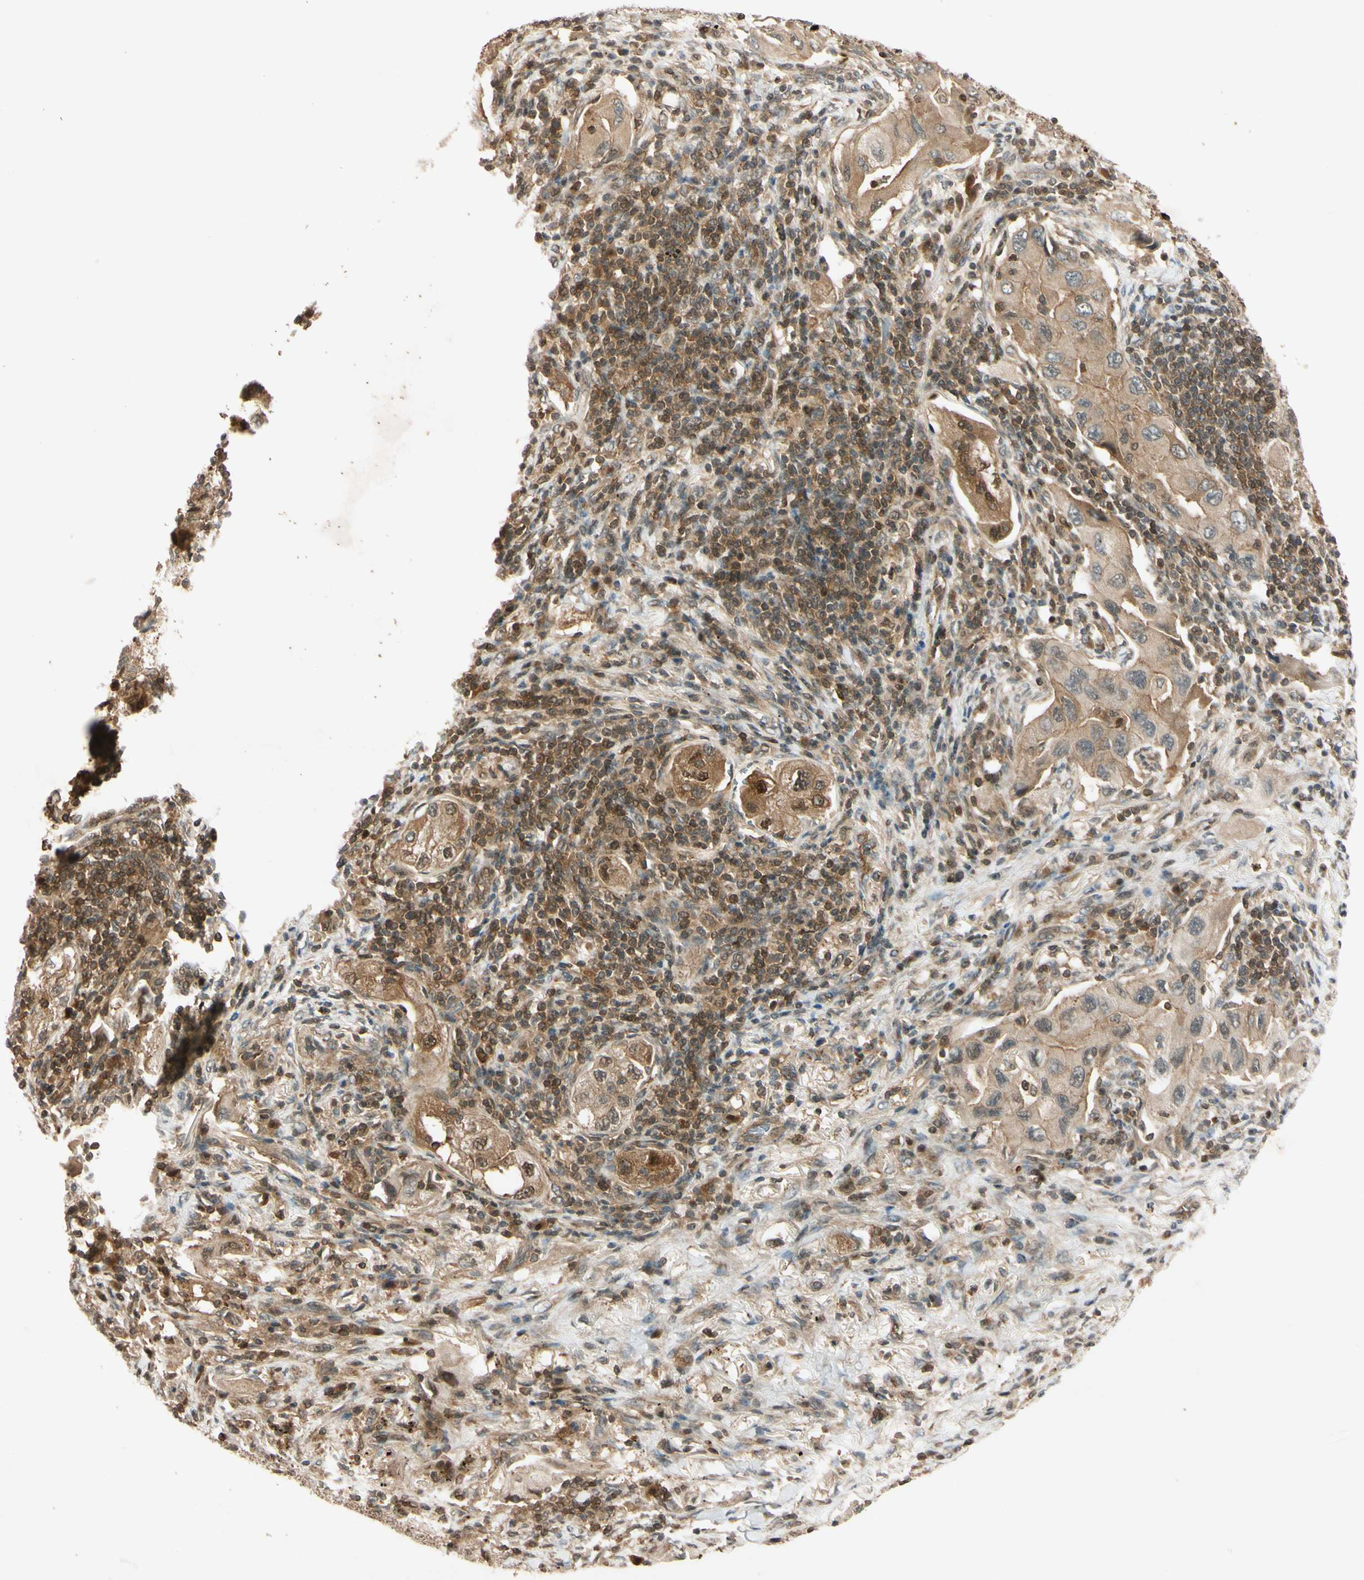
{"staining": {"intensity": "moderate", "quantity": ">75%", "location": "cytoplasmic/membranous"}, "tissue": "lung cancer", "cell_type": "Tumor cells", "image_type": "cancer", "snomed": [{"axis": "morphology", "description": "Adenocarcinoma, NOS"}, {"axis": "topography", "description": "Lung"}], "caption": "Immunohistochemical staining of human lung adenocarcinoma demonstrates moderate cytoplasmic/membranous protein expression in approximately >75% of tumor cells.", "gene": "EPHA8", "patient": {"sex": "female", "age": 65}}